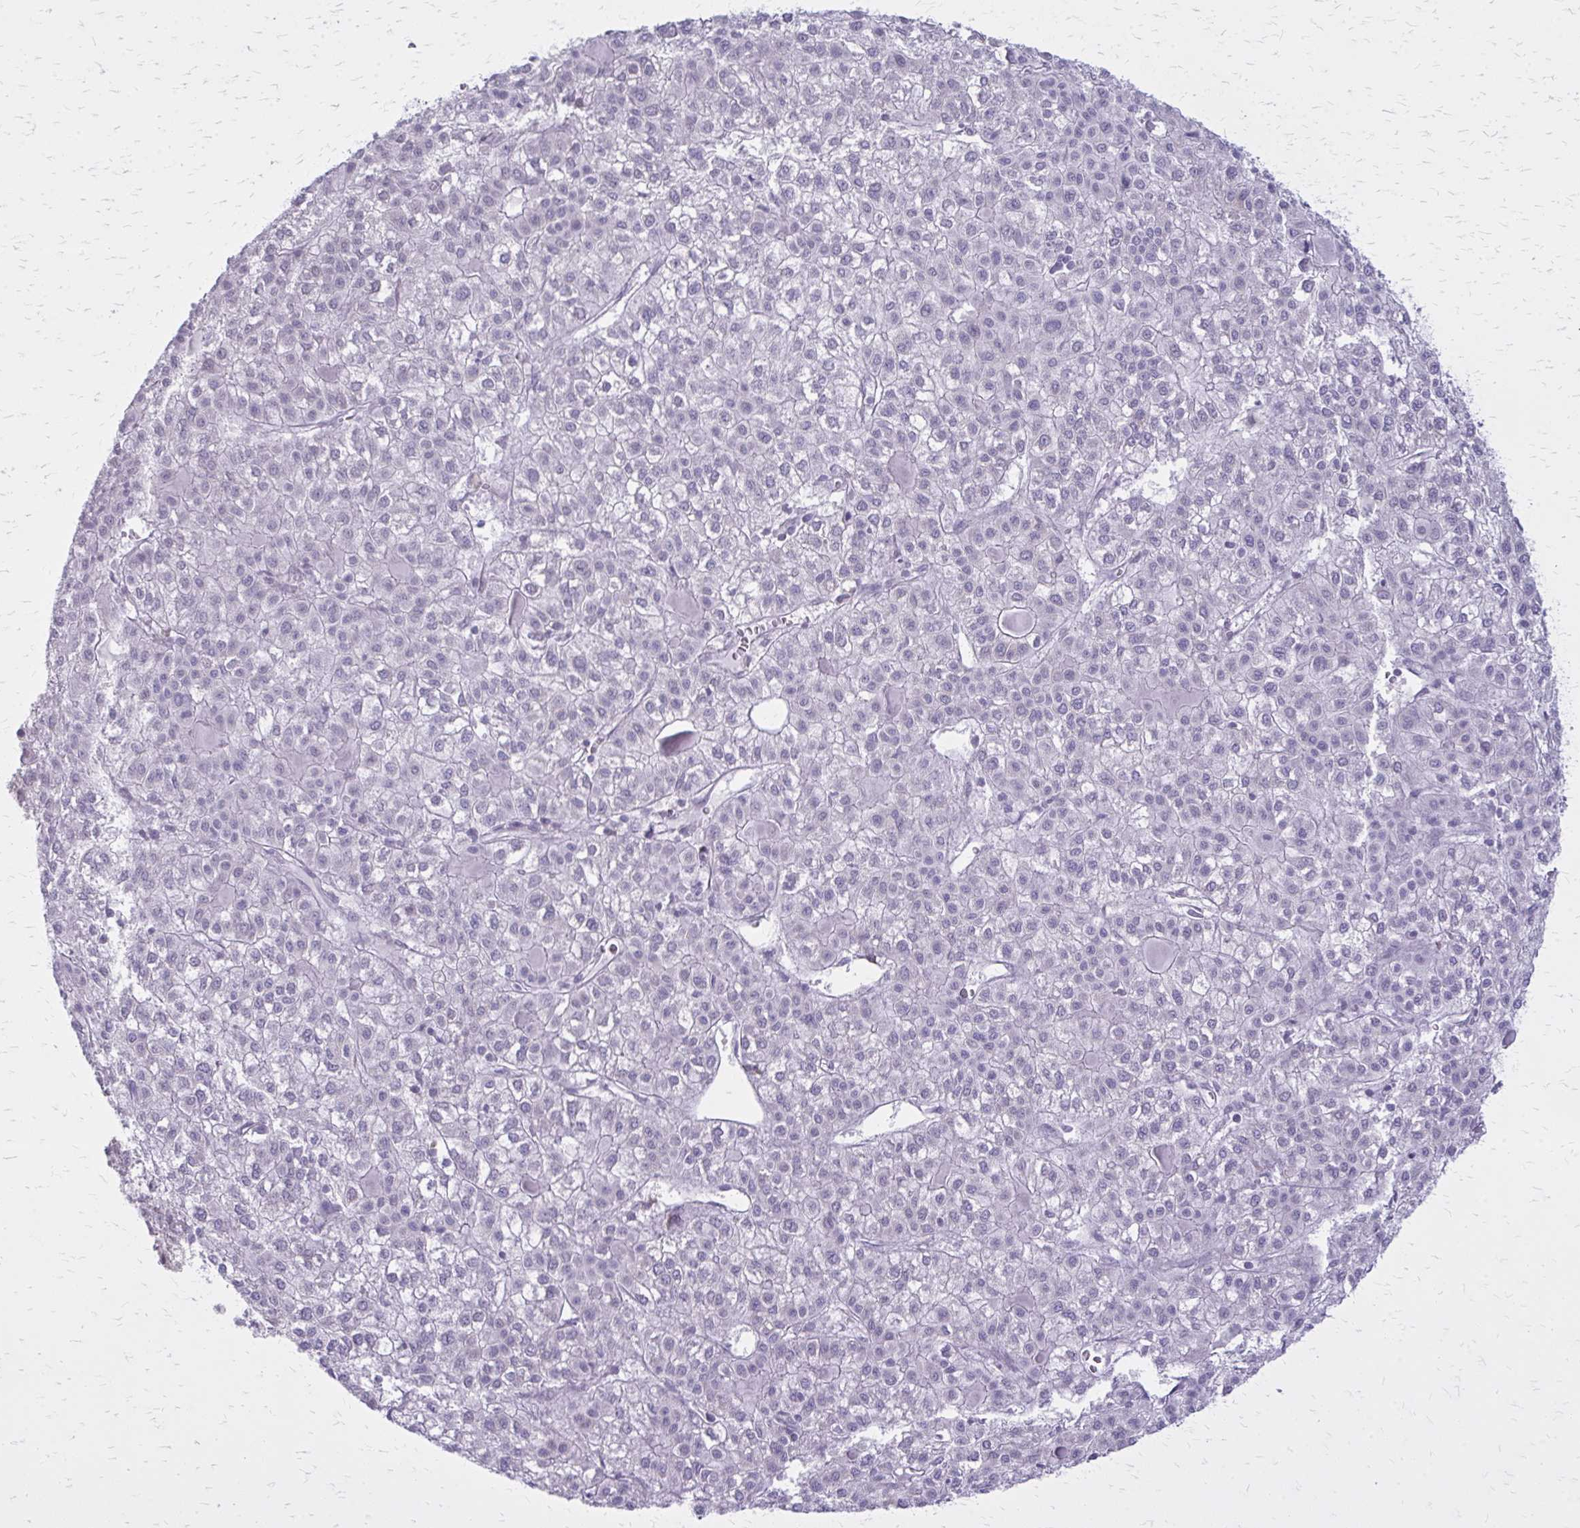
{"staining": {"intensity": "negative", "quantity": "none", "location": "none"}, "tissue": "liver cancer", "cell_type": "Tumor cells", "image_type": "cancer", "snomed": [{"axis": "morphology", "description": "Carcinoma, Hepatocellular, NOS"}, {"axis": "topography", "description": "Liver"}], "caption": "Photomicrograph shows no protein expression in tumor cells of hepatocellular carcinoma (liver) tissue. (DAB (3,3'-diaminobenzidine) immunohistochemistry (IHC) visualized using brightfield microscopy, high magnification).", "gene": "PLCB1", "patient": {"sex": "female", "age": 43}}